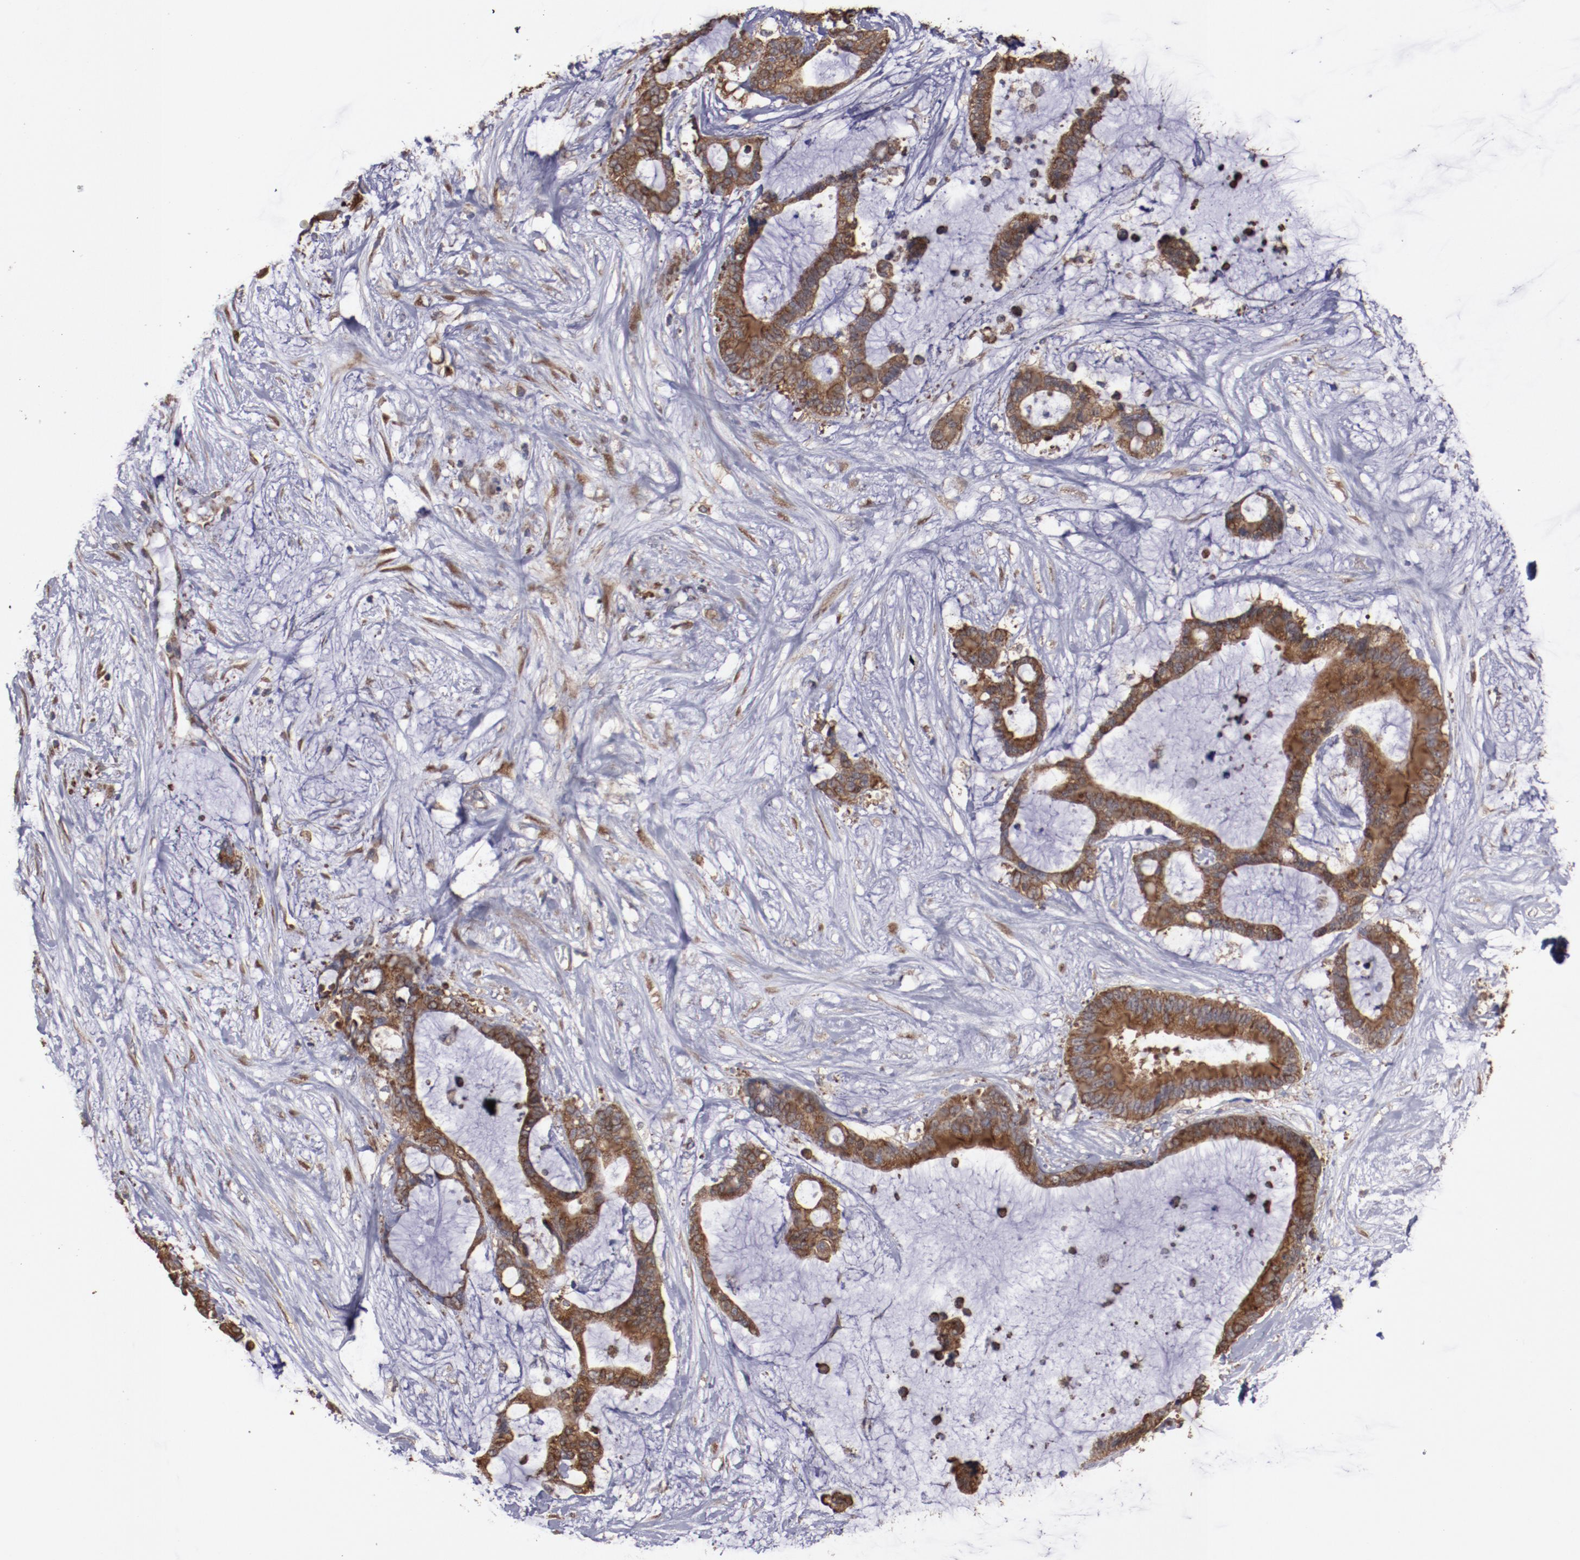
{"staining": {"intensity": "strong", "quantity": ">75%", "location": "cytoplasmic/membranous"}, "tissue": "liver cancer", "cell_type": "Tumor cells", "image_type": "cancer", "snomed": [{"axis": "morphology", "description": "Cholangiocarcinoma"}, {"axis": "topography", "description": "Liver"}], "caption": "DAB immunohistochemical staining of human liver cancer (cholangiocarcinoma) exhibits strong cytoplasmic/membranous protein positivity in about >75% of tumor cells. The protein of interest is stained brown, and the nuclei are stained in blue (DAB (3,3'-diaminobenzidine) IHC with brightfield microscopy, high magnification).", "gene": "RPS4Y1", "patient": {"sex": "female", "age": 73}}